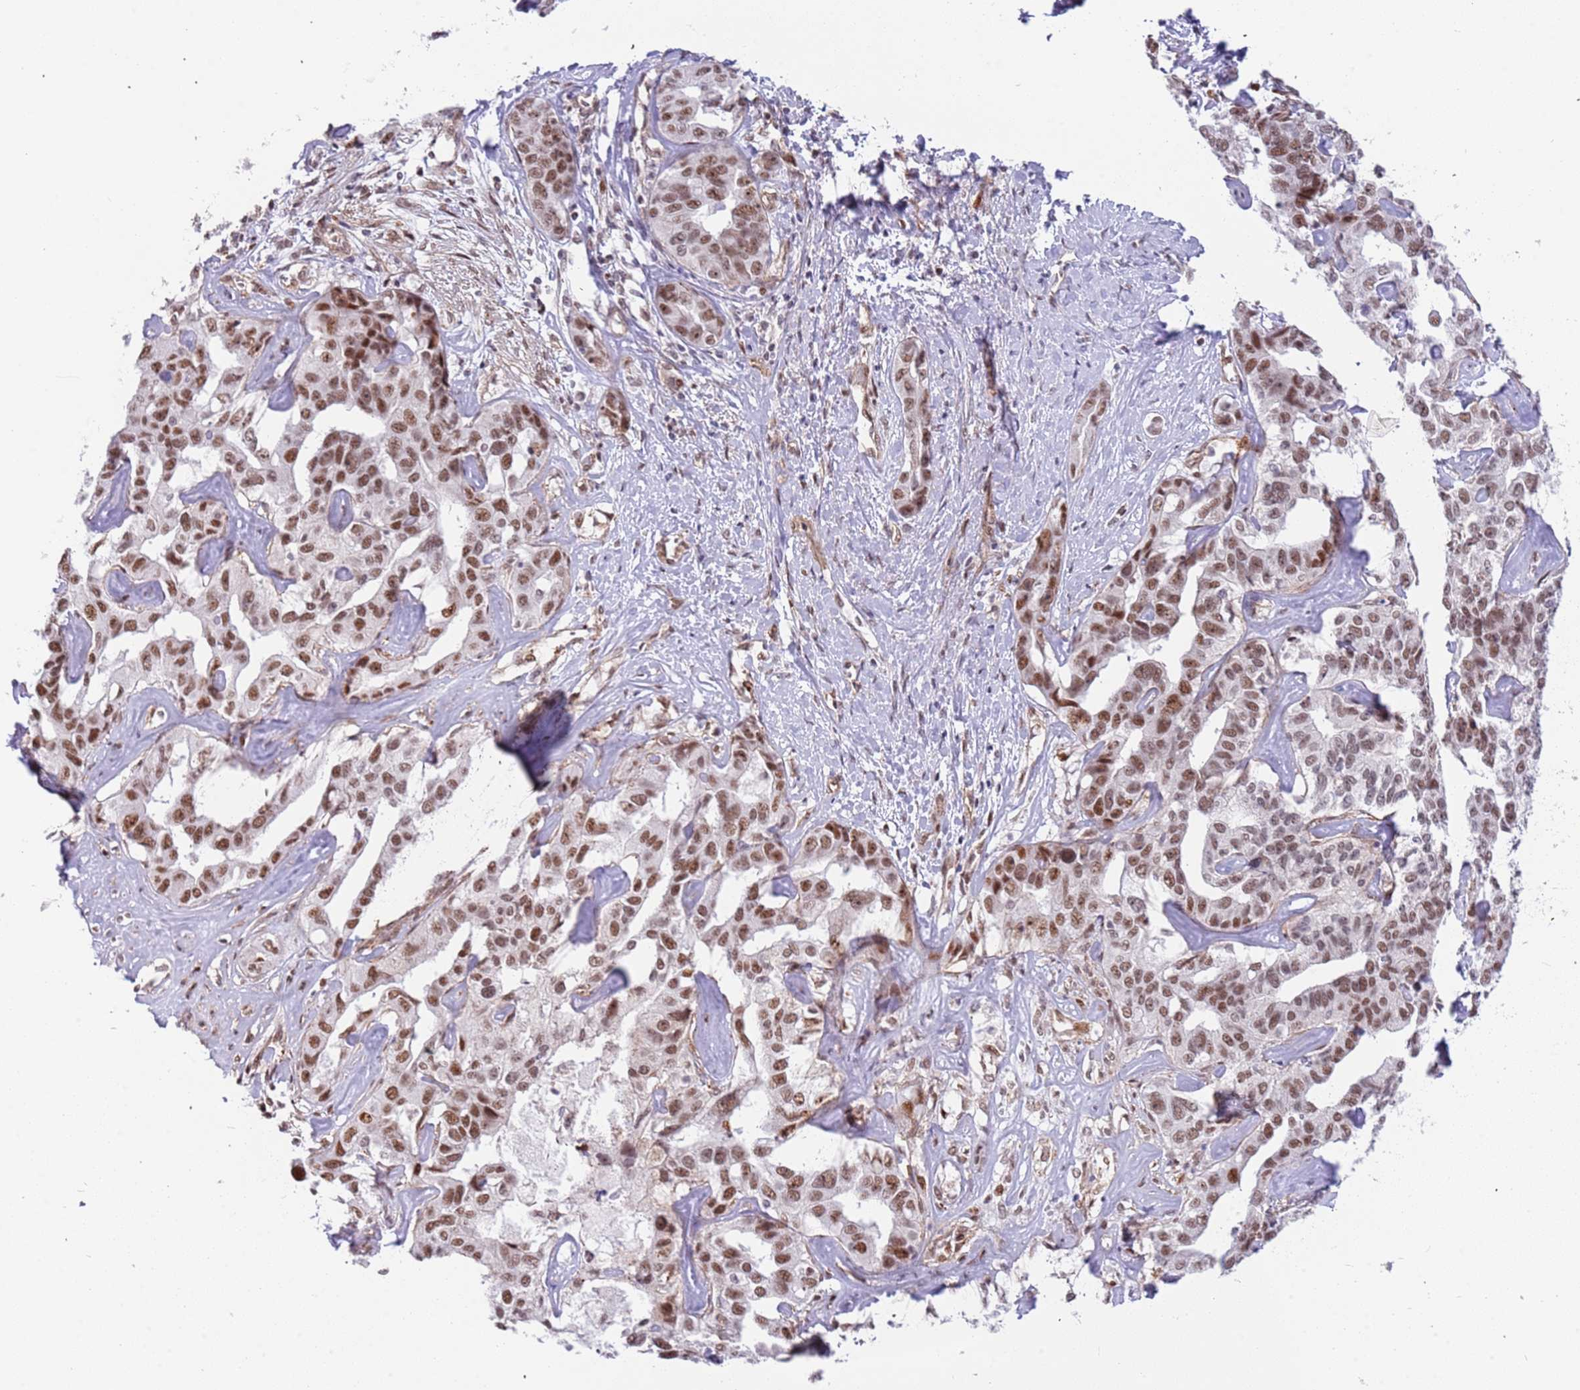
{"staining": {"intensity": "moderate", "quantity": ">75%", "location": "nuclear"}, "tissue": "liver cancer", "cell_type": "Tumor cells", "image_type": "cancer", "snomed": [{"axis": "morphology", "description": "Cholangiocarcinoma"}, {"axis": "topography", "description": "Liver"}], "caption": "Immunohistochemical staining of human liver cancer (cholangiocarcinoma) displays medium levels of moderate nuclear protein staining in approximately >75% of tumor cells. (DAB (3,3'-diaminobenzidine) IHC, brown staining for protein, blue staining for nuclei).", "gene": "LRMDA", "patient": {"sex": "male", "age": 59}}